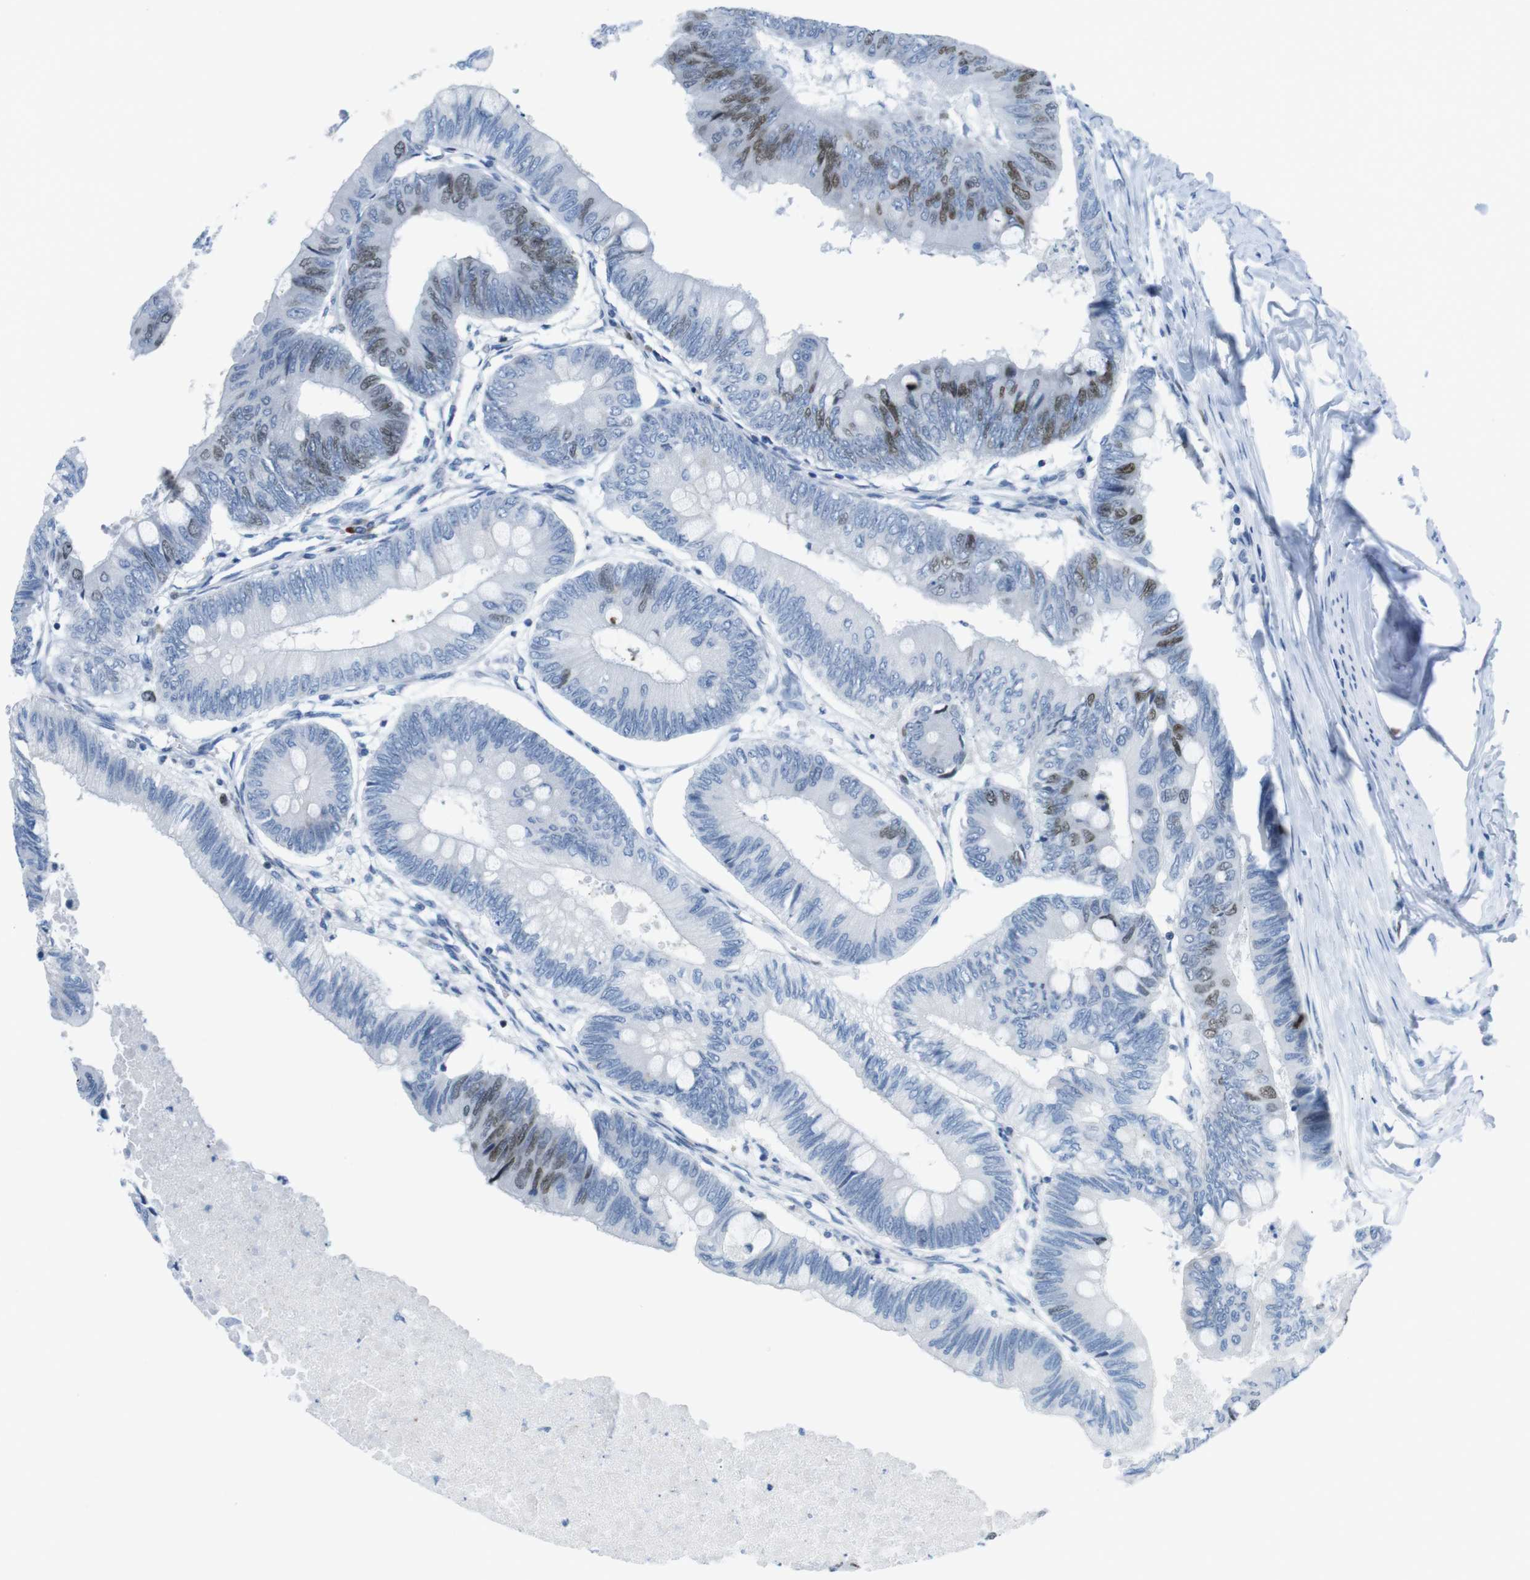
{"staining": {"intensity": "moderate", "quantity": "25%-75%", "location": "nuclear"}, "tissue": "colorectal cancer", "cell_type": "Tumor cells", "image_type": "cancer", "snomed": [{"axis": "morphology", "description": "Normal tissue, NOS"}, {"axis": "morphology", "description": "Adenocarcinoma, NOS"}, {"axis": "topography", "description": "Rectum"}, {"axis": "topography", "description": "Peripheral nerve tissue"}], "caption": "Protein staining shows moderate nuclear staining in approximately 25%-75% of tumor cells in colorectal cancer (adenocarcinoma). The staining was performed using DAB (3,3'-diaminobenzidine), with brown indicating positive protein expression. Nuclei are stained blue with hematoxylin.", "gene": "CHAF1A", "patient": {"sex": "male", "age": 92}}